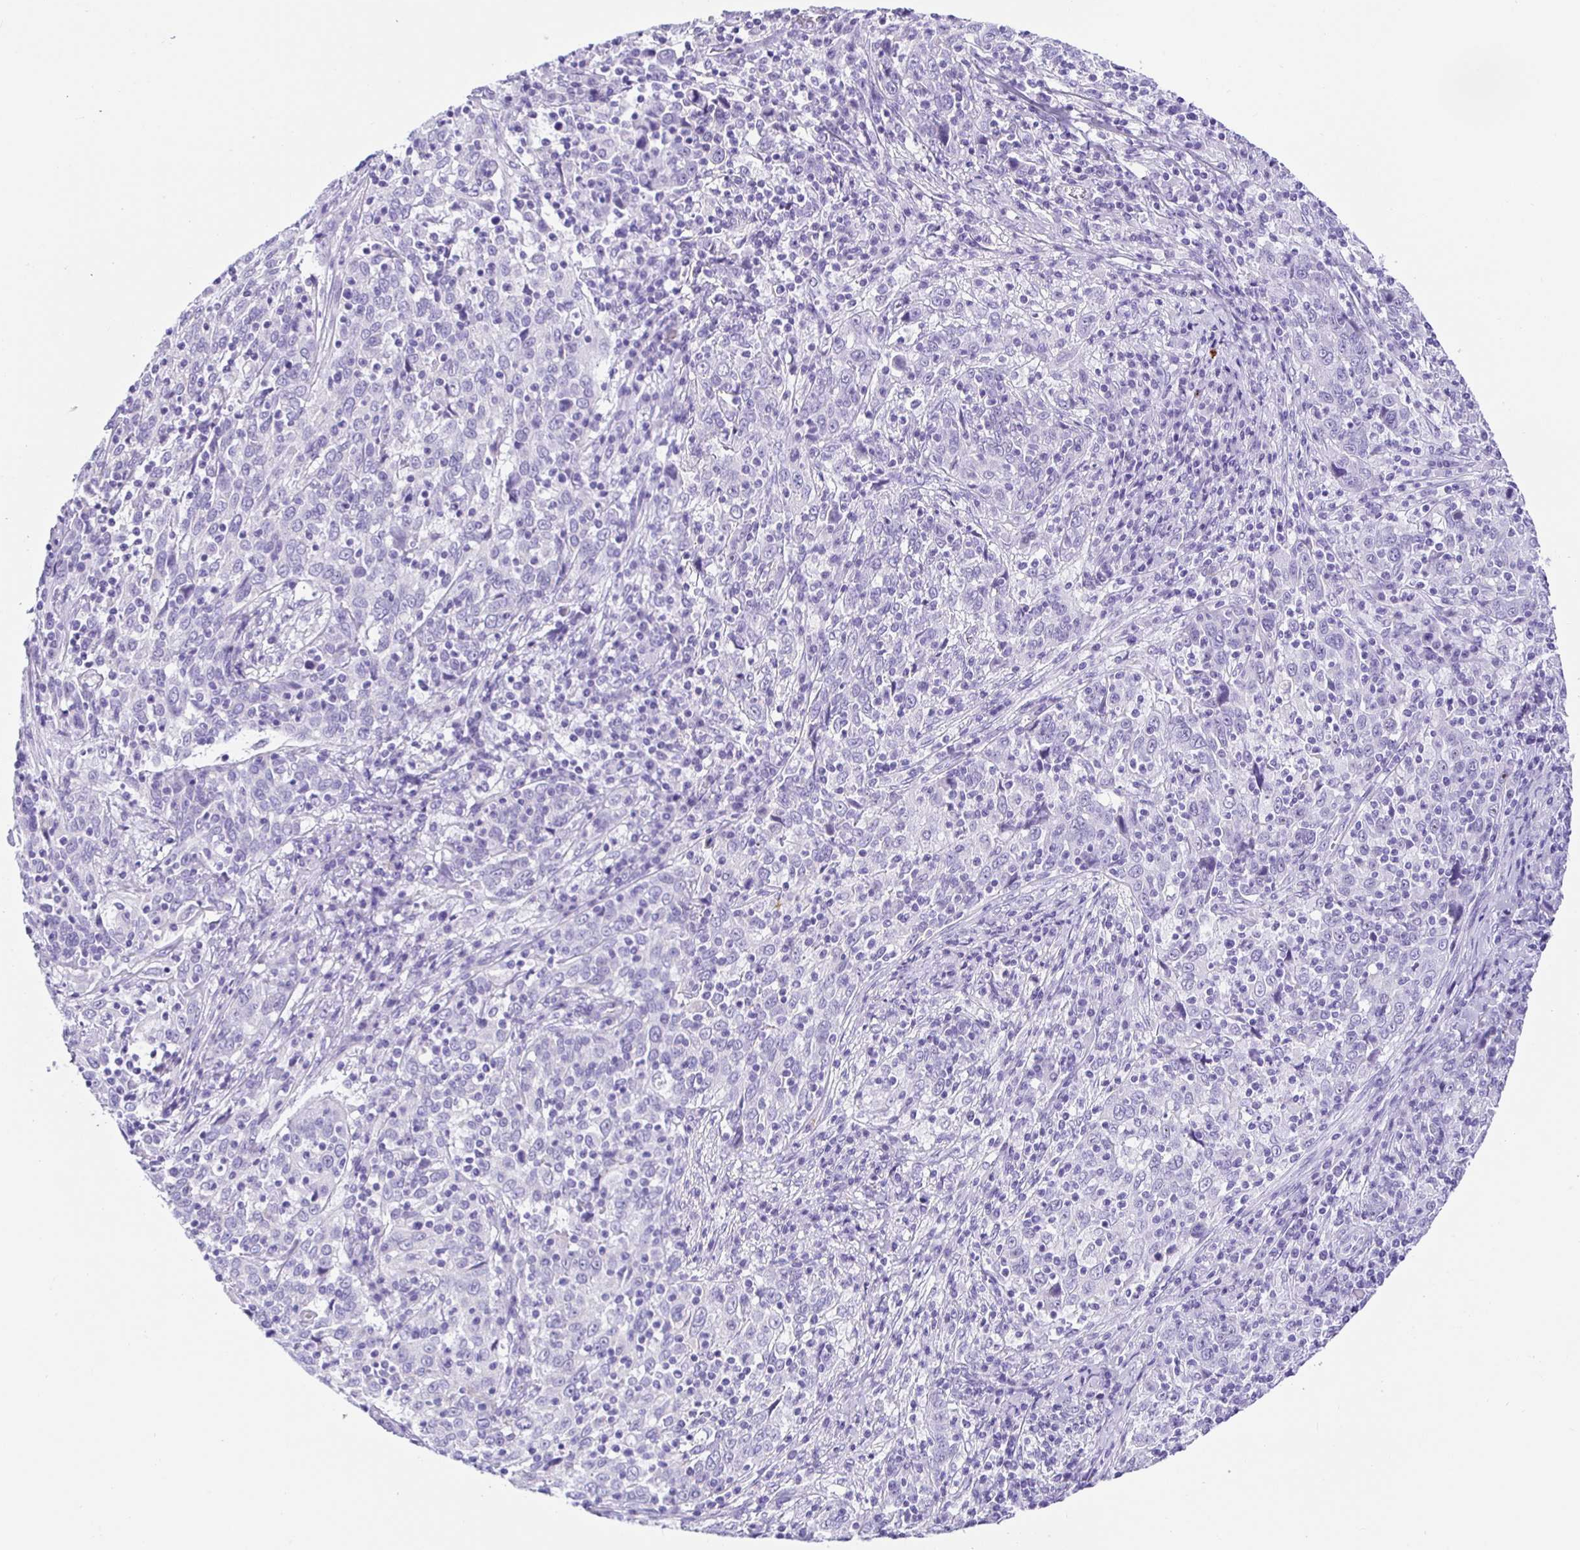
{"staining": {"intensity": "negative", "quantity": "none", "location": "none"}, "tissue": "cervical cancer", "cell_type": "Tumor cells", "image_type": "cancer", "snomed": [{"axis": "morphology", "description": "Squamous cell carcinoma, NOS"}, {"axis": "topography", "description": "Cervix"}], "caption": "High power microscopy image of an immunohistochemistry photomicrograph of squamous cell carcinoma (cervical), revealing no significant staining in tumor cells.", "gene": "PRAMEF19", "patient": {"sex": "female", "age": 46}}